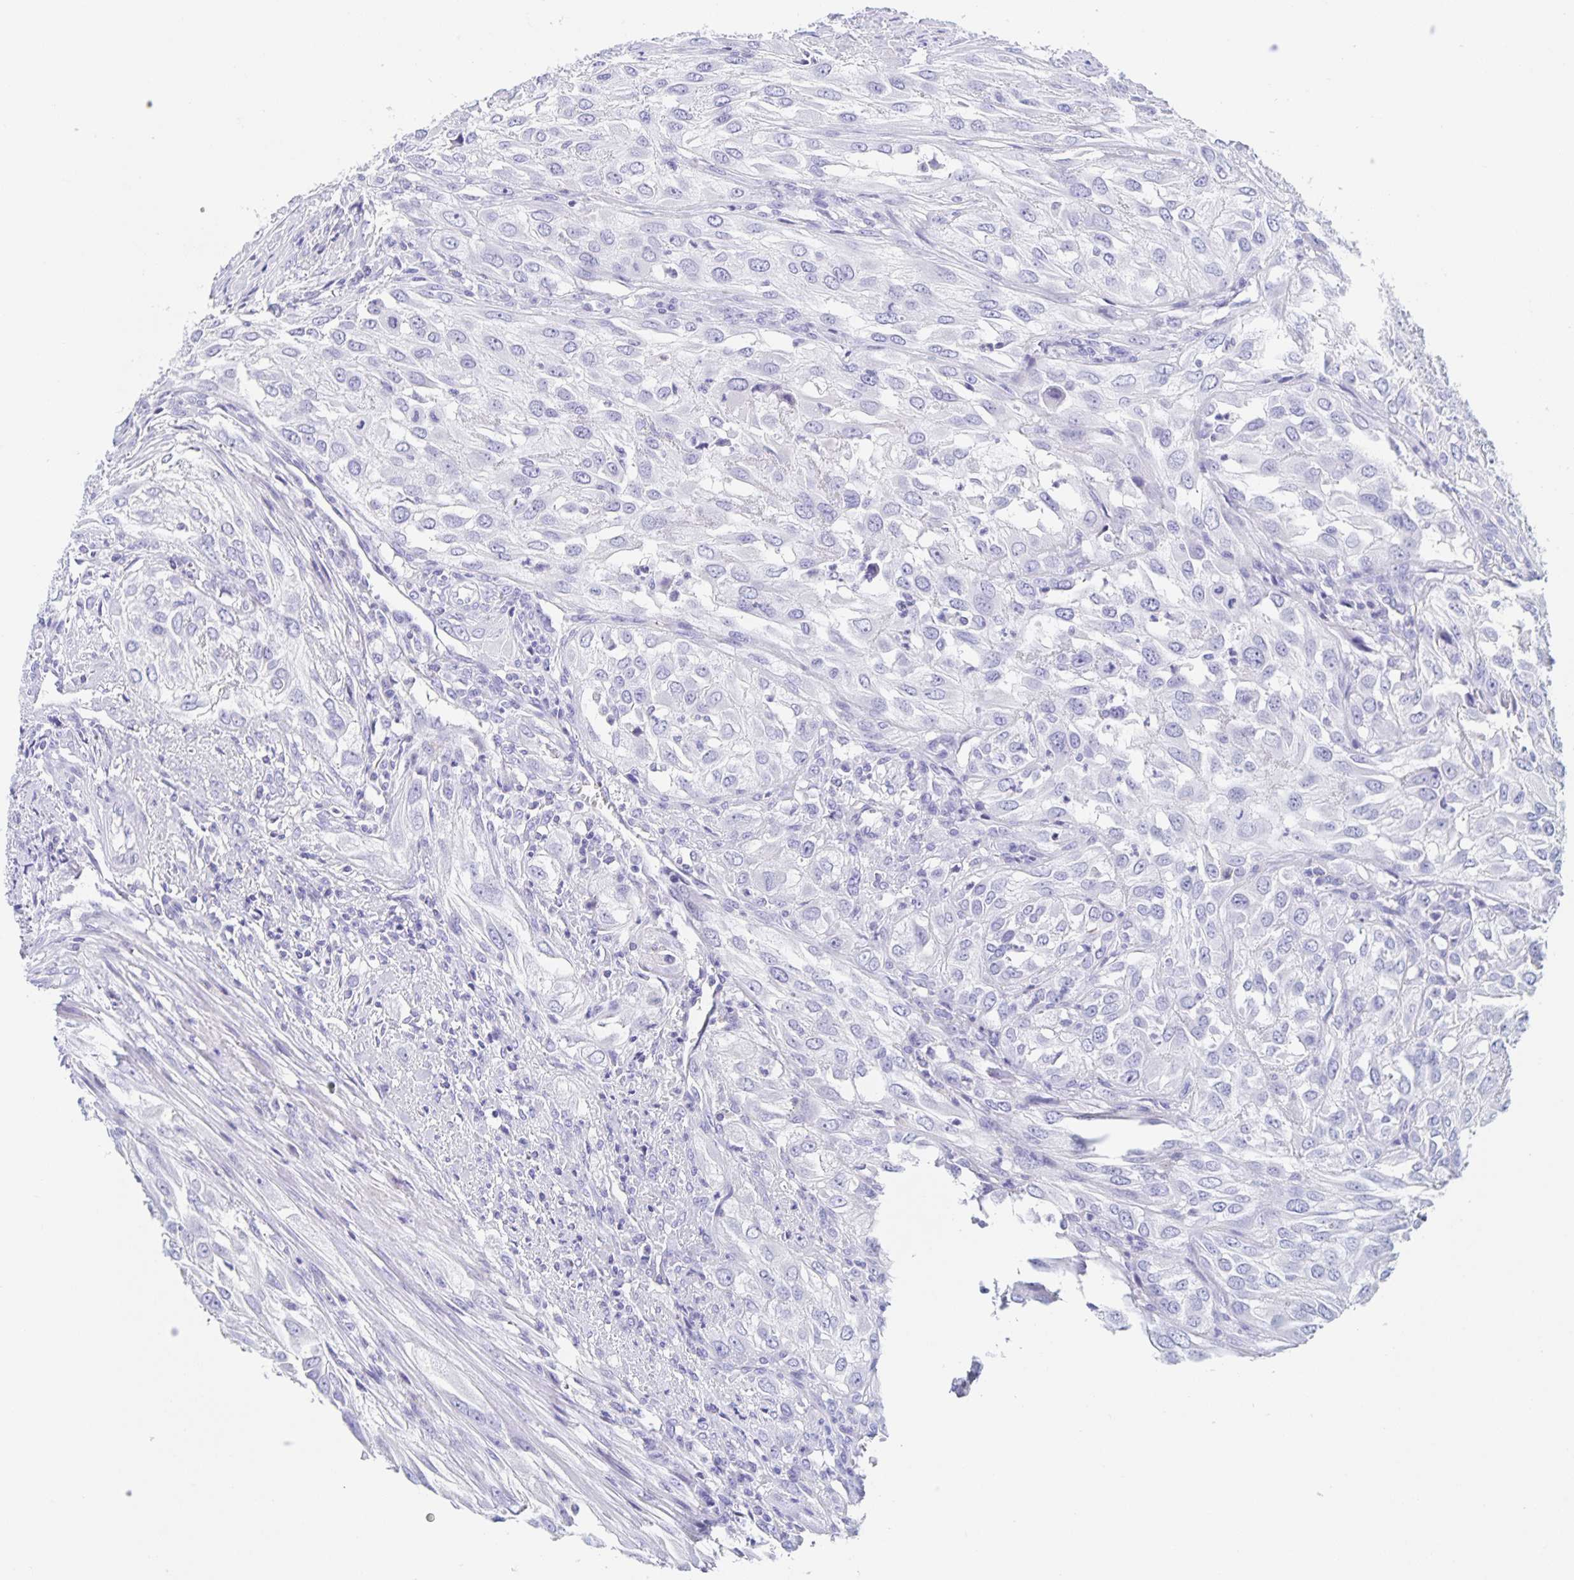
{"staining": {"intensity": "negative", "quantity": "none", "location": "none"}, "tissue": "urothelial cancer", "cell_type": "Tumor cells", "image_type": "cancer", "snomed": [{"axis": "morphology", "description": "Urothelial carcinoma, High grade"}, {"axis": "topography", "description": "Urinary bladder"}], "caption": "Immunohistochemistry of urothelial carcinoma (high-grade) displays no expression in tumor cells.", "gene": "DMBT1", "patient": {"sex": "male", "age": 67}}